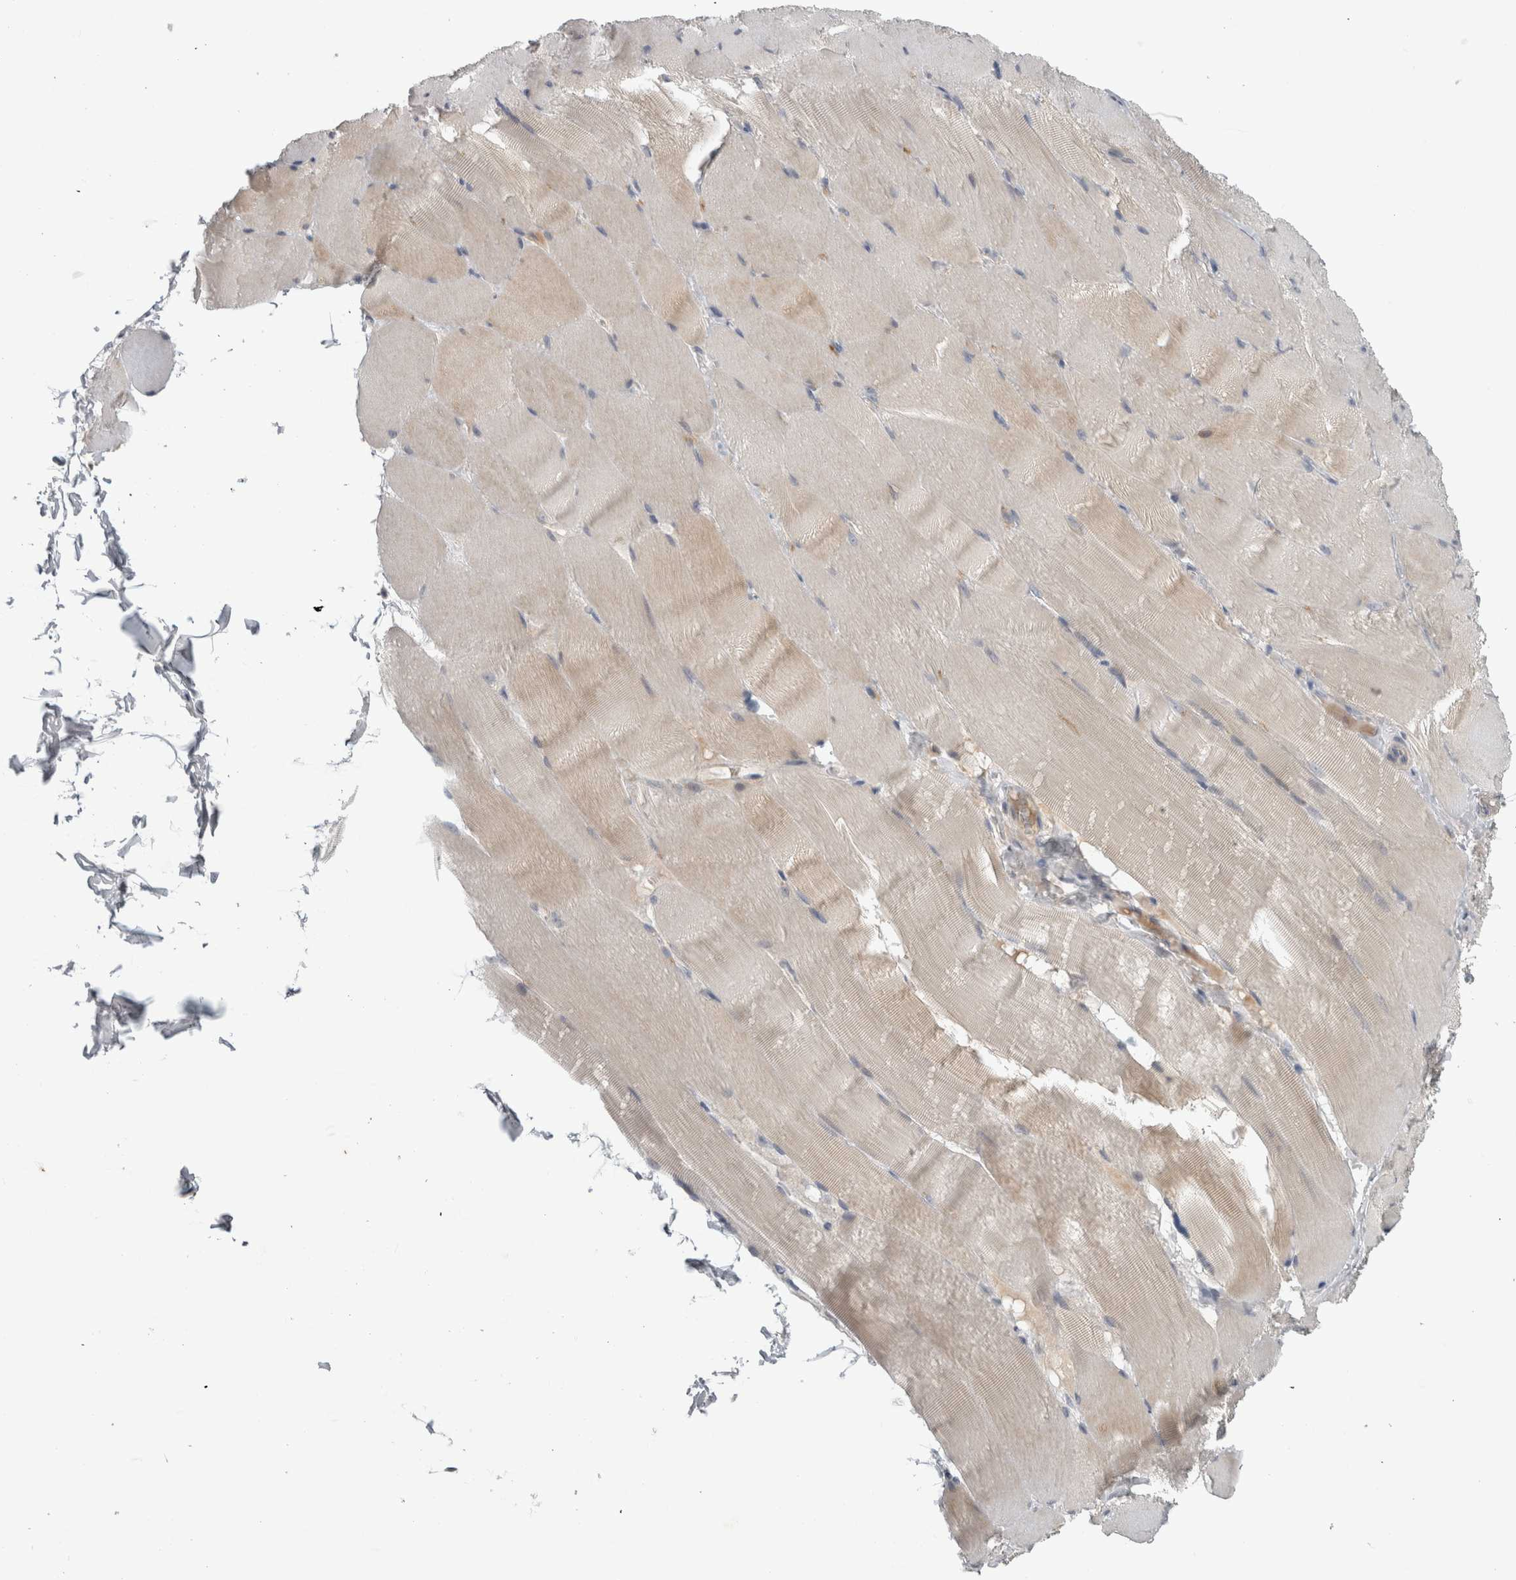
{"staining": {"intensity": "weak", "quantity": "25%-75%", "location": "cytoplasmic/membranous"}, "tissue": "skeletal muscle", "cell_type": "Myocytes", "image_type": "normal", "snomed": [{"axis": "morphology", "description": "Normal tissue, NOS"}, {"axis": "topography", "description": "Skin"}, {"axis": "topography", "description": "Skeletal muscle"}], "caption": "The image exhibits staining of unremarkable skeletal muscle, revealing weak cytoplasmic/membranous protein positivity (brown color) within myocytes.", "gene": "ADAM2", "patient": {"sex": "male", "age": 83}}